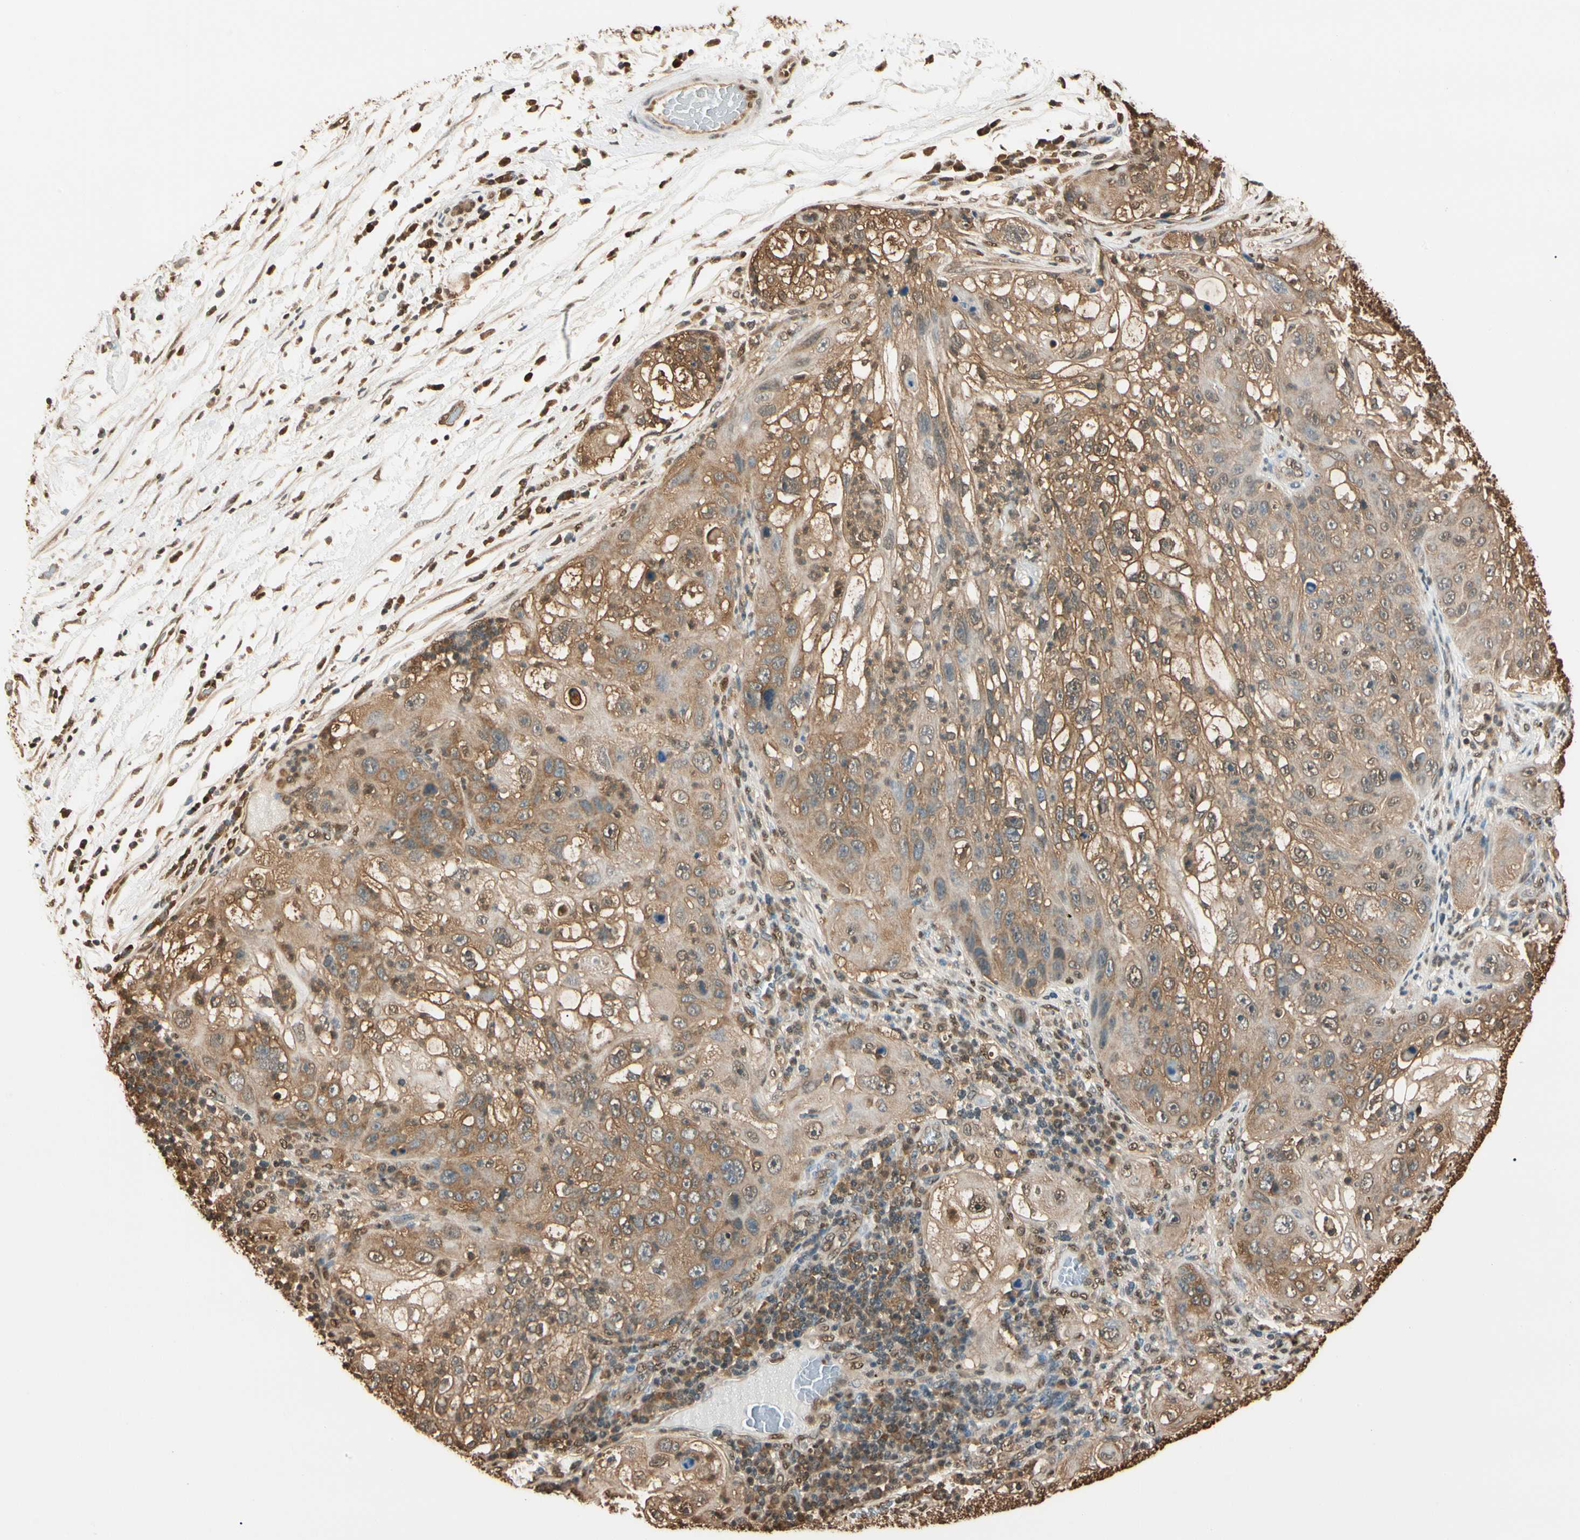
{"staining": {"intensity": "moderate", "quantity": ">75%", "location": "cytoplasmic/membranous"}, "tissue": "lung cancer", "cell_type": "Tumor cells", "image_type": "cancer", "snomed": [{"axis": "morphology", "description": "Inflammation, NOS"}, {"axis": "morphology", "description": "Squamous cell carcinoma, NOS"}, {"axis": "topography", "description": "Lymph node"}, {"axis": "topography", "description": "Soft tissue"}, {"axis": "topography", "description": "Lung"}], "caption": "IHC micrograph of squamous cell carcinoma (lung) stained for a protein (brown), which displays medium levels of moderate cytoplasmic/membranous positivity in approximately >75% of tumor cells.", "gene": "PNCK", "patient": {"sex": "male", "age": 66}}